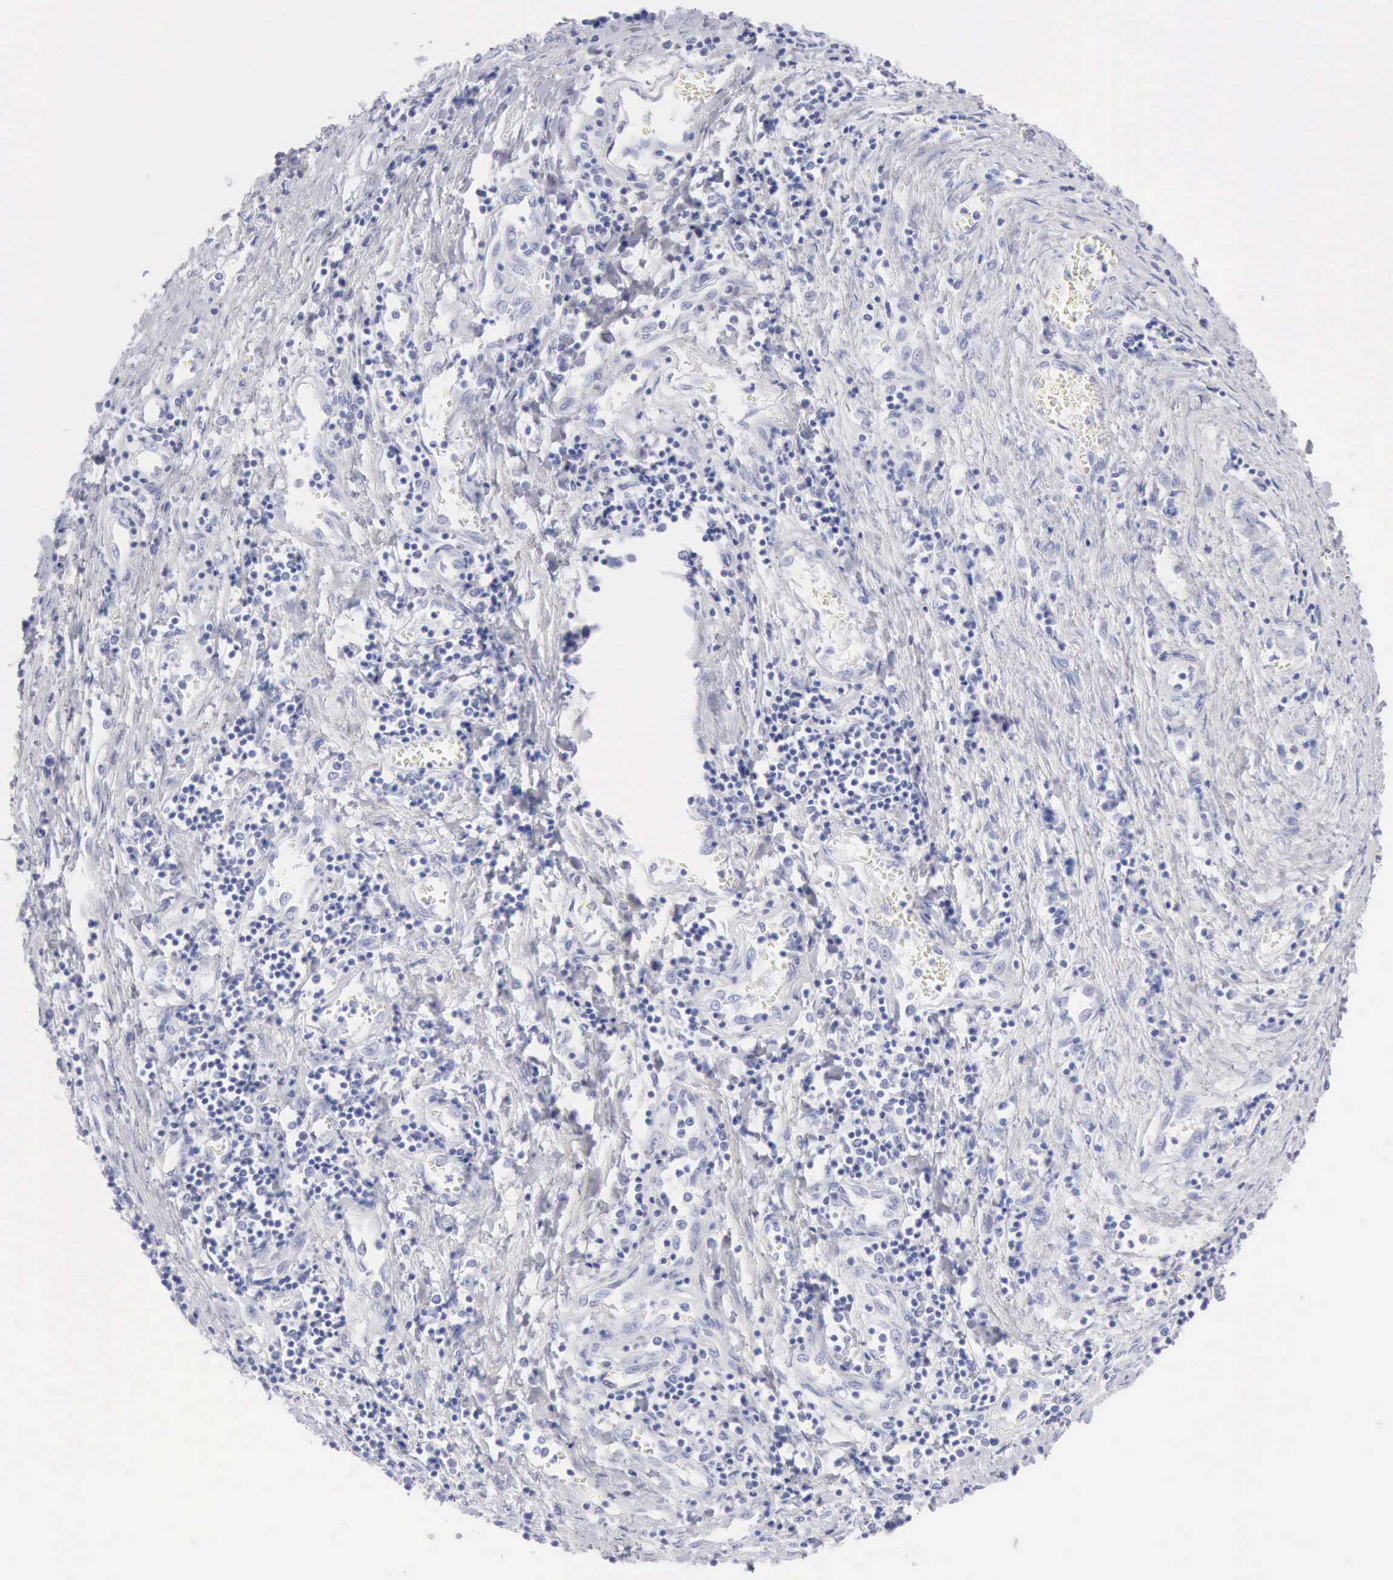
{"staining": {"intensity": "negative", "quantity": "none", "location": "none"}, "tissue": "liver cancer", "cell_type": "Tumor cells", "image_type": "cancer", "snomed": [{"axis": "morphology", "description": "Carcinoma, Hepatocellular, NOS"}, {"axis": "topography", "description": "Liver"}], "caption": "Histopathology image shows no protein positivity in tumor cells of liver cancer tissue.", "gene": "KRT5", "patient": {"sex": "male", "age": 24}}